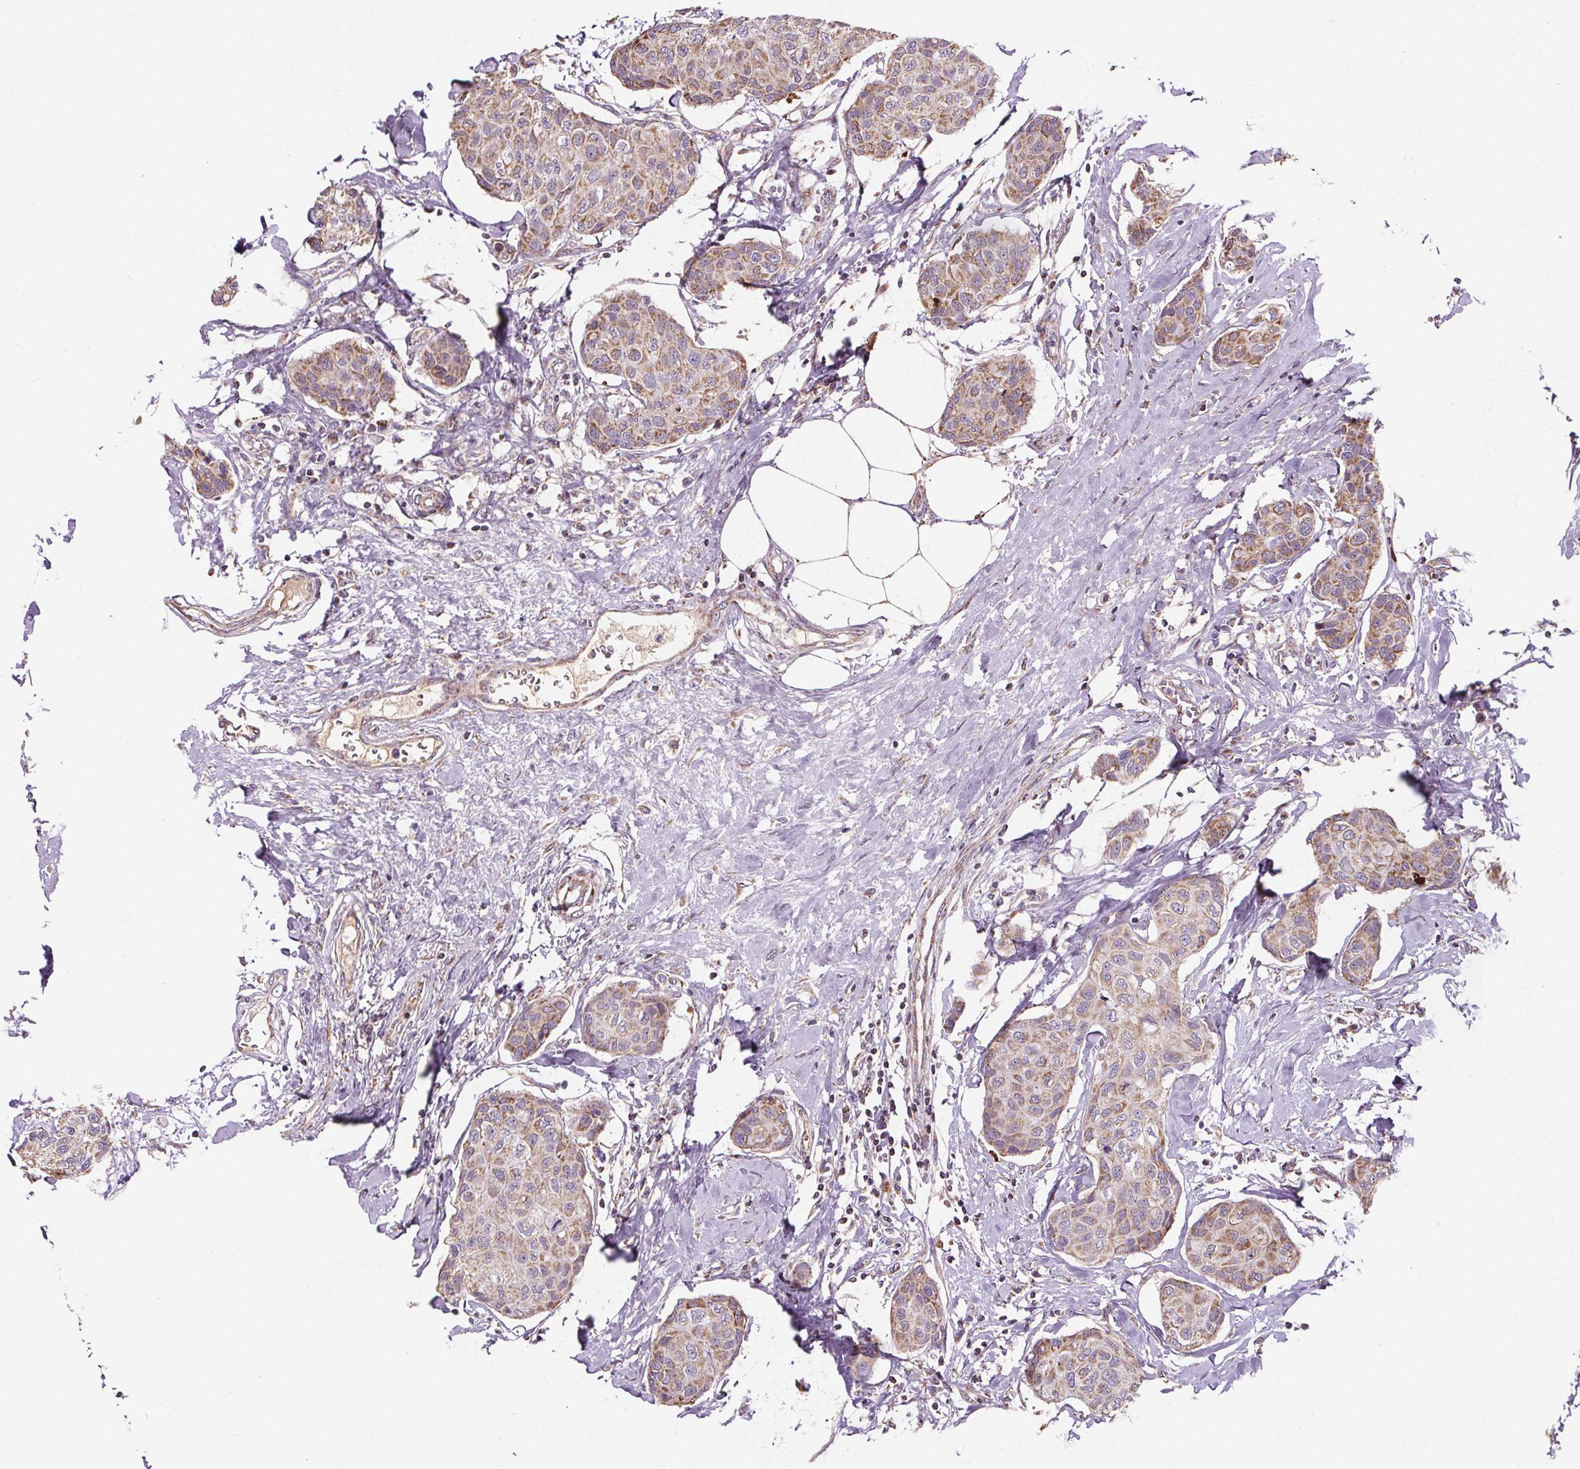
{"staining": {"intensity": "moderate", "quantity": ">75%", "location": "cytoplasmic/membranous"}, "tissue": "breast cancer", "cell_type": "Tumor cells", "image_type": "cancer", "snomed": [{"axis": "morphology", "description": "Duct carcinoma"}, {"axis": "topography", "description": "Breast"}], "caption": "DAB immunohistochemical staining of human breast cancer exhibits moderate cytoplasmic/membranous protein expression in about >75% of tumor cells.", "gene": "SUCLA2", "patient": {"sex": "female", "age": 80}}